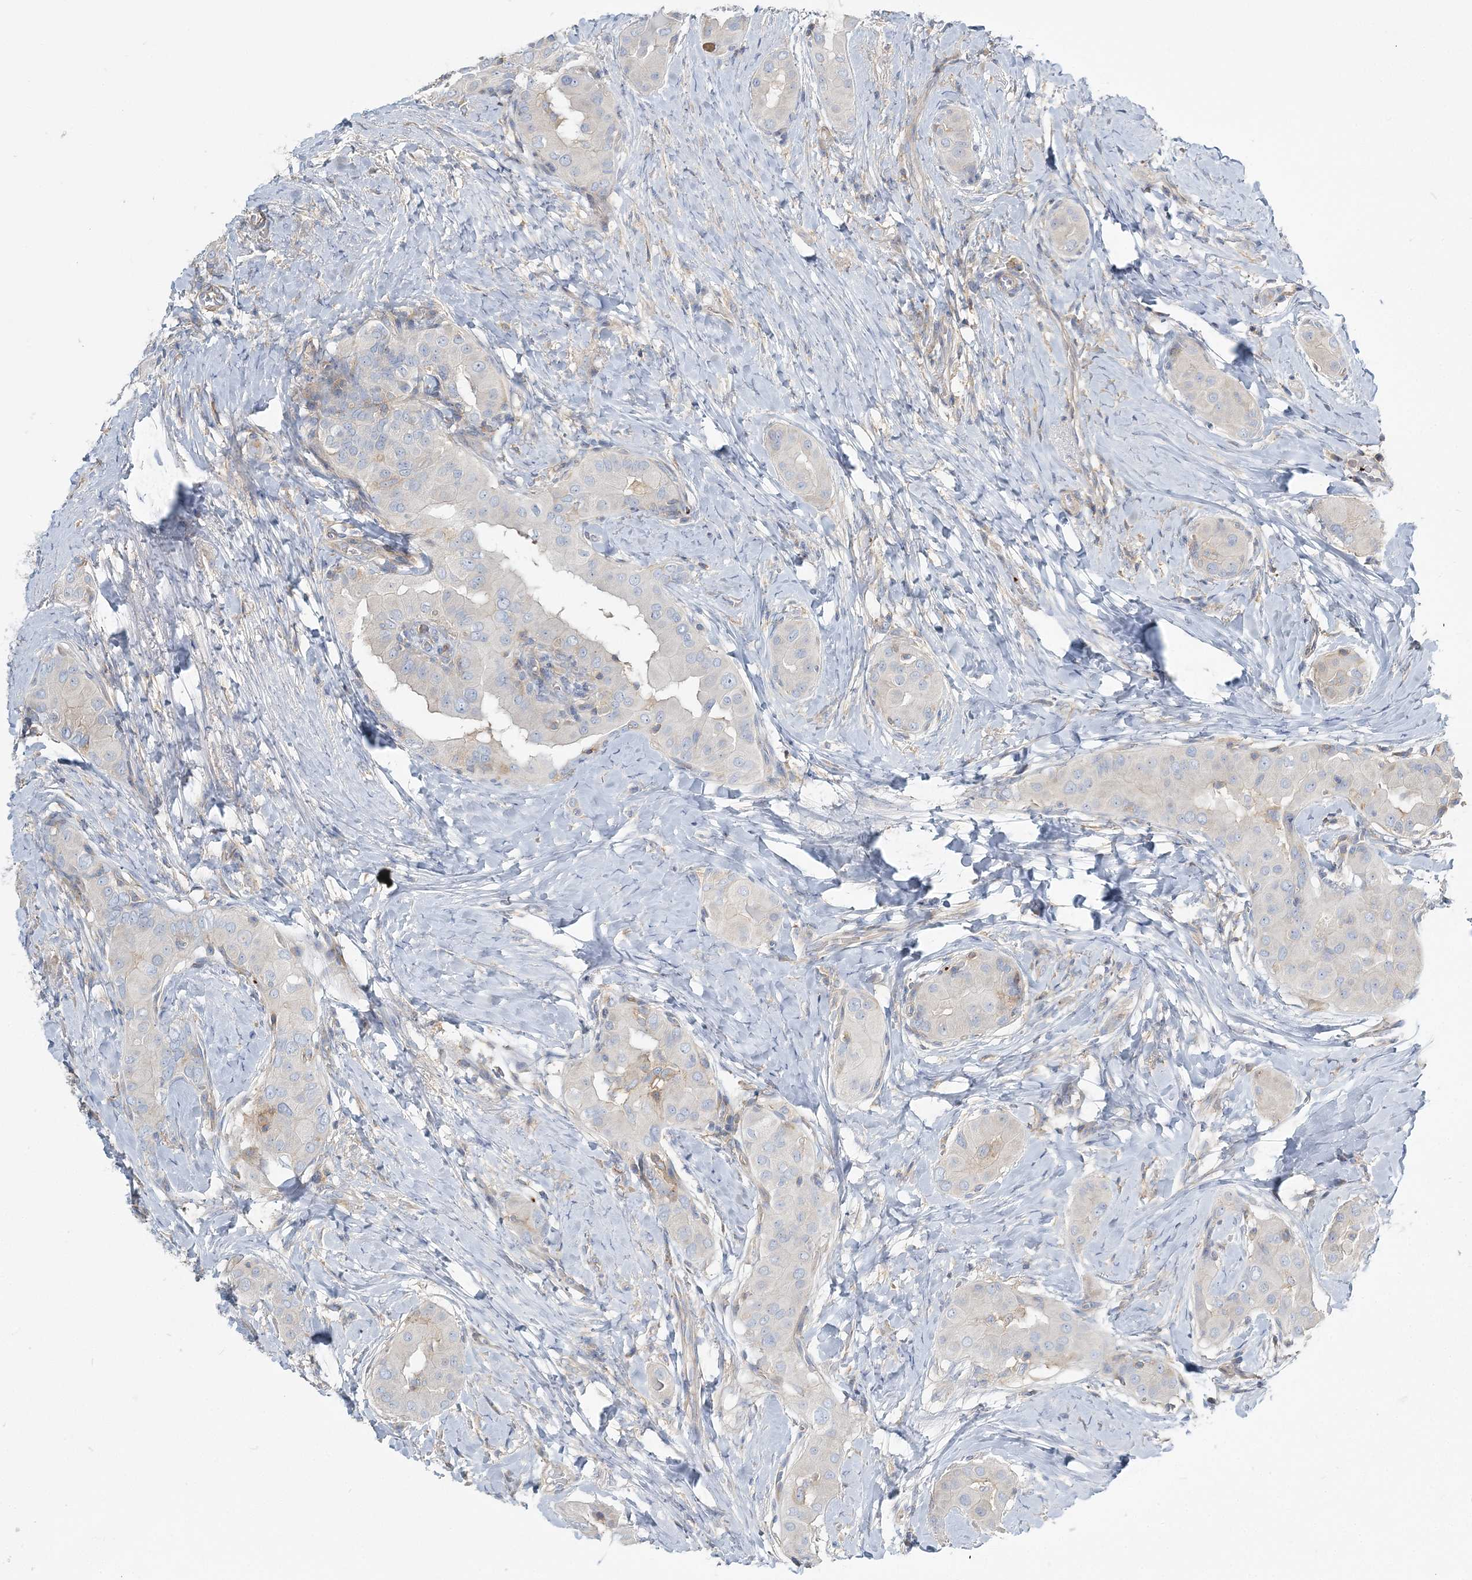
{"staining": {"intensity": "negative", "quantity": "none", "location": "none"}, "tissue": "thyroid cancer", "cell_type": "Tumor cells", "image_type": "cancer", "snomed": [{"axis": "morphology", "description": "Papillary adenocarcinoma, NOS"}, {"axis": "topography", "description": "Thyroid gland"}], "caption": "Human thyroid papillary adenocarcinoma stained for a protein using immunohistochemistry (IHC) exhibits no positivity in tumor cells.", "gene": "CUEDC2", "patient": {"sex": "male", "age": 33}}